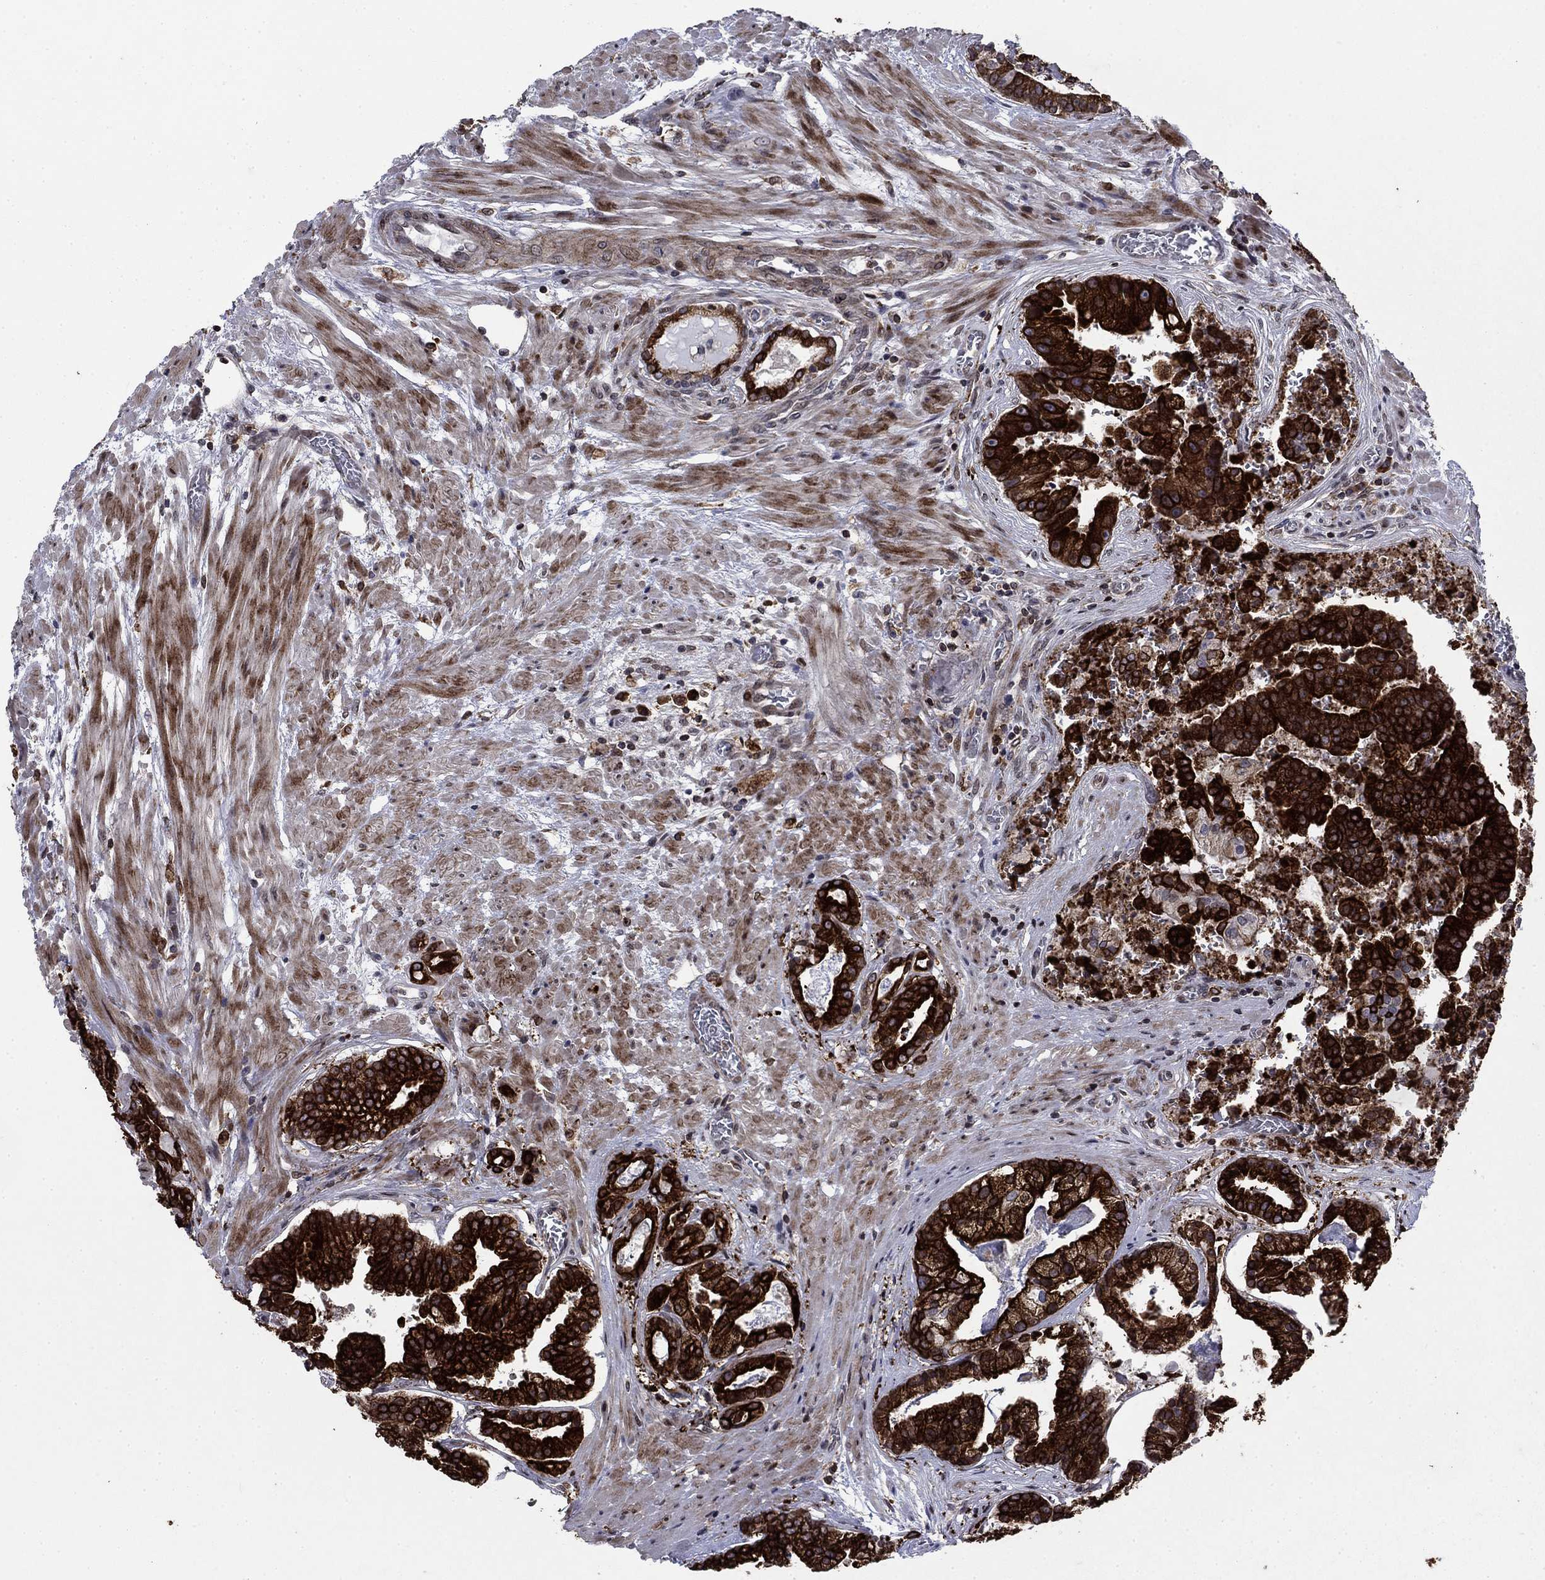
{"staining": {"intensity": "strong", "quantity": ">75%", "location": "cytoplasmic/membranous"}, "tissue": "prostate cancer", "cell_type": "Tumor cells", "image_type": "cancer", "snomed": [{"axis": "morphology", "description": "Adenocarcinoma, NOS"}, {"axis": "topography", "description": "Prostate and seminal vesicle, NOS"}, {"axis": "topography", "description": "Prostate"}], "caption": "The histopathology image shows staining of prostate adenocarcinoma, revealing strong cytoplasmic/membranous protein staining (brown color) within tumor cells.", "gene": "DHRS7", "patient": {"sex": "male", "age": 44}}